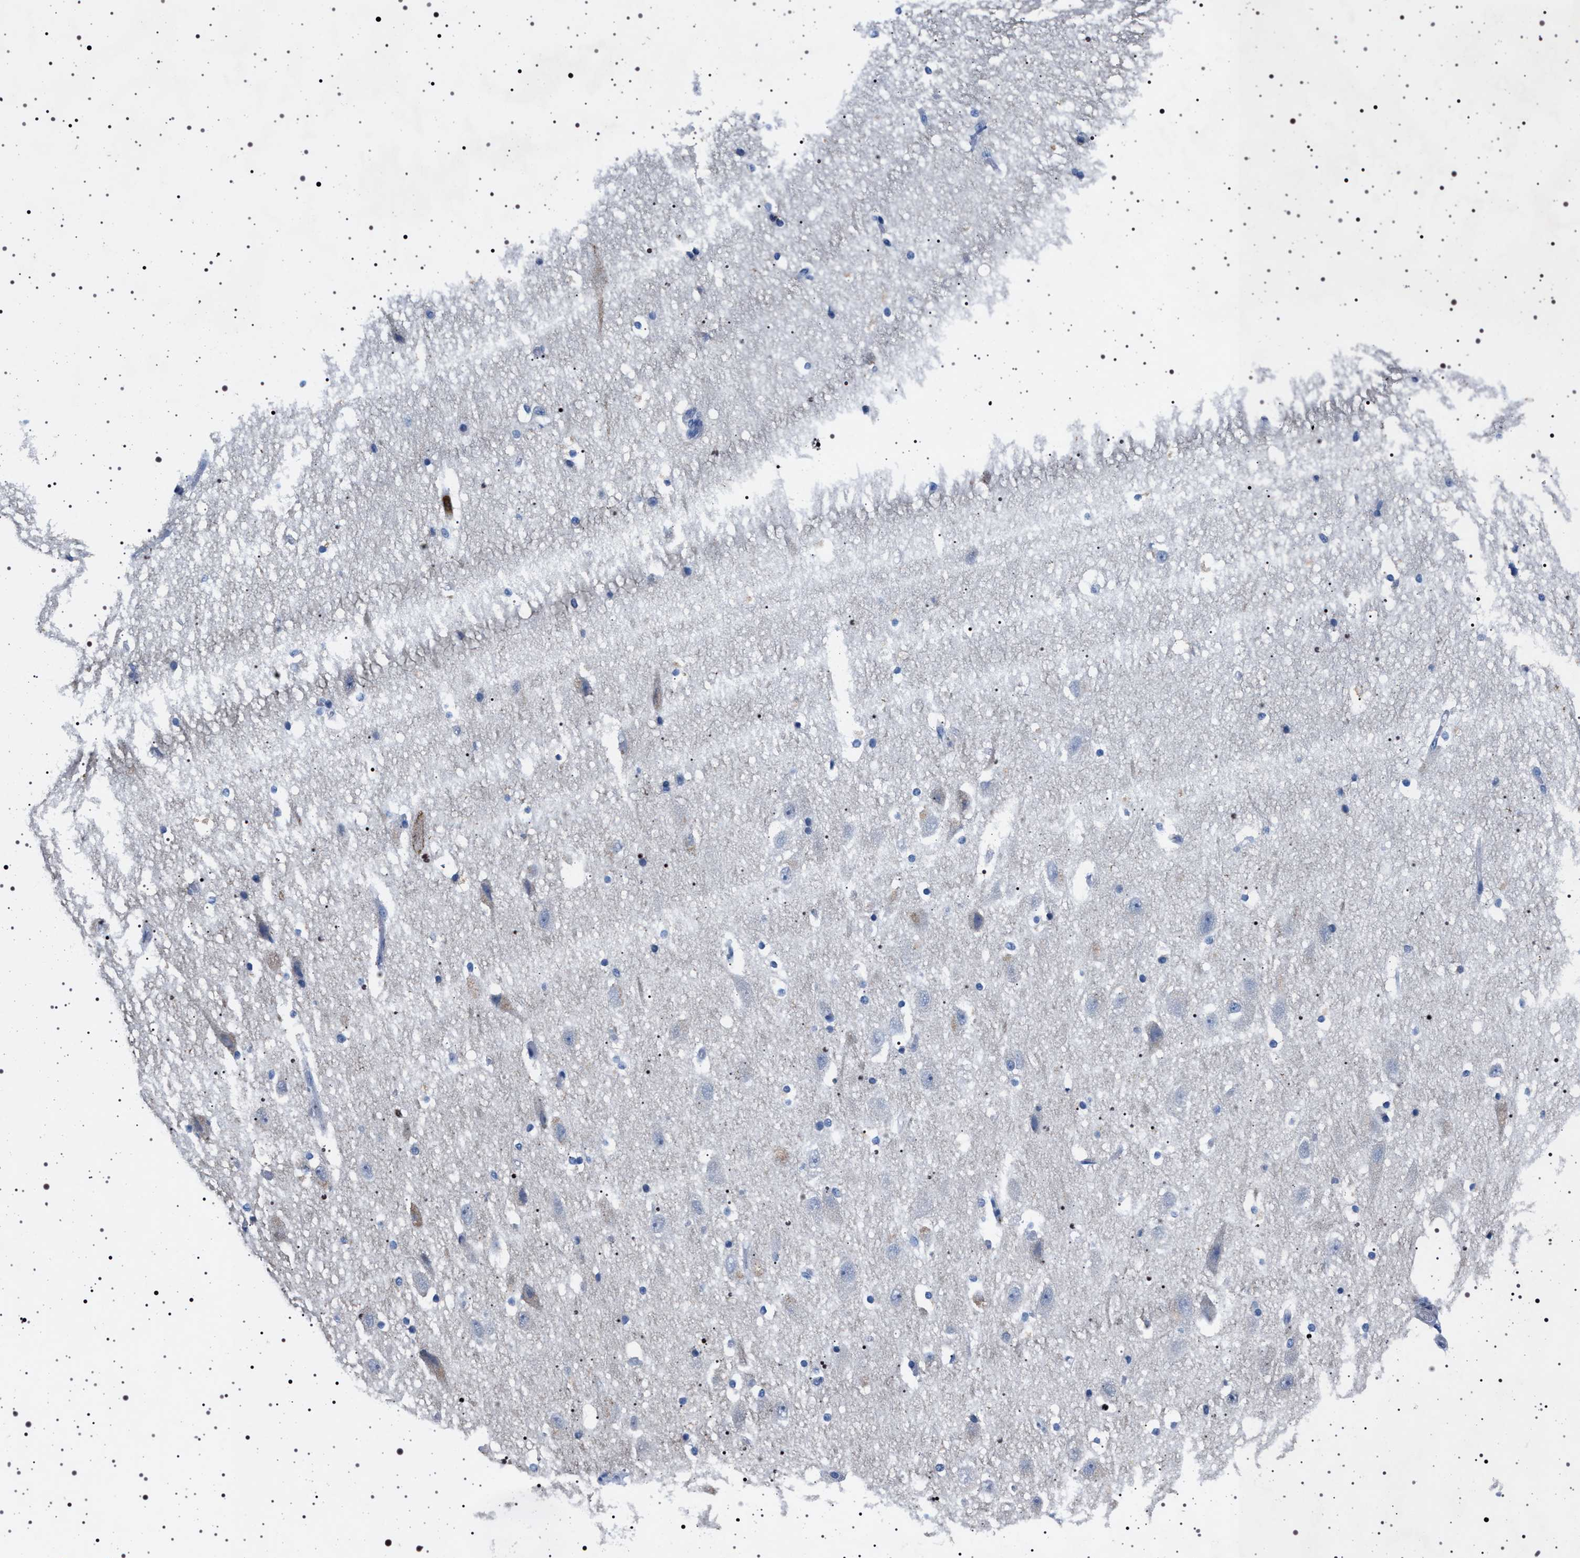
{"staining": {"intensity": "negative", "quantity": "none", "location": "none"}, "tissue": "hippocampus", "cell_type": "Glial cells", "image_type": "normal", "snomed": [{"axis": "morphology", "description": "Normal tissue, NOS"}, {"axis": "topography", "description": "Hippocampus"}], "caption": "IHC image of unremarkable human hippocampus stained for a protein (brown), which displays no positivity in glial cells. Nuclei are stained in blue.", "gene": "NAT9", "patient": {"sex": "female", "age": 19}}